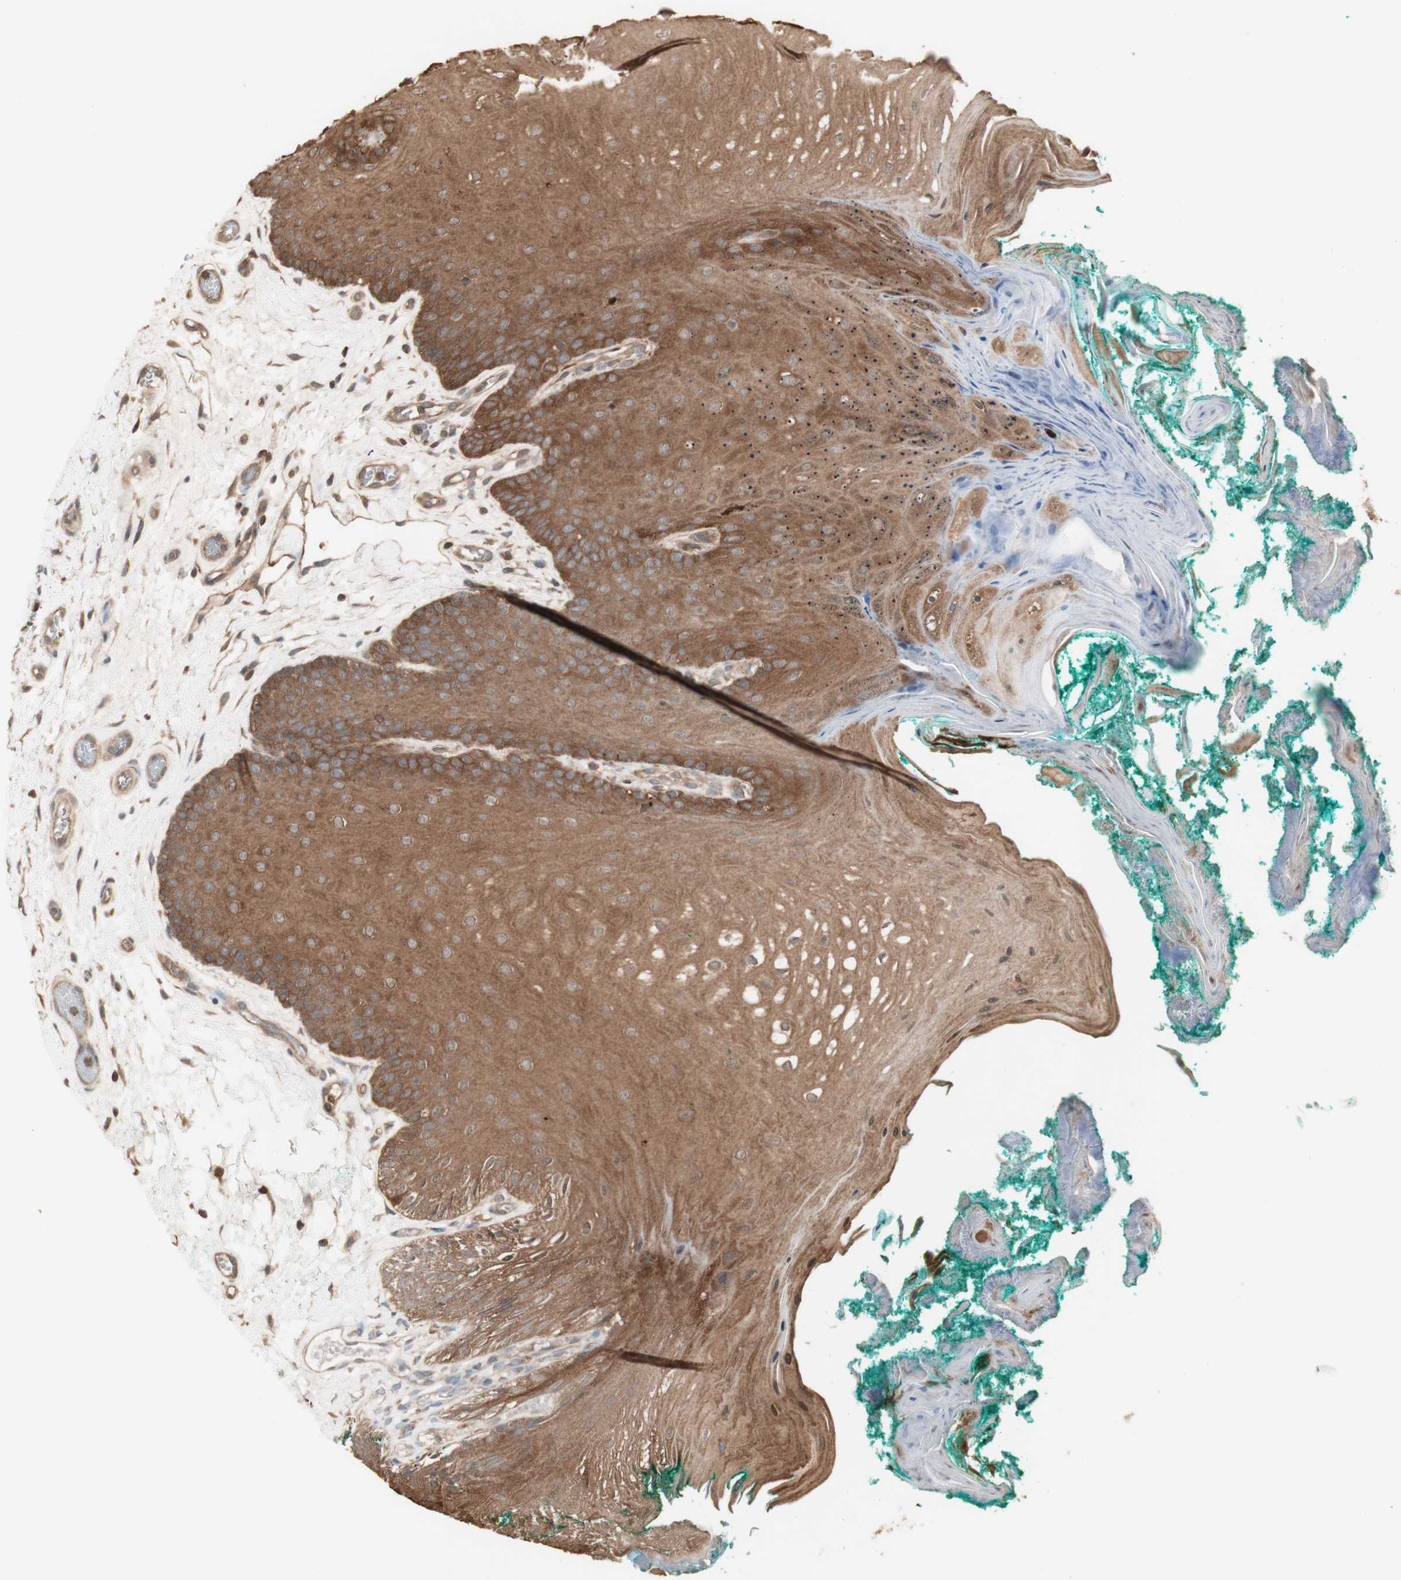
{"staining": {"intensity": "moderate", "quantity": ">75%", "location": "cytoplasmic/membranous,nuclear"}, "tissue": "oral mucosa", "cell_type": "Squamous epithelial cells", "image_type": "normal", "snomed": [{"axis": "morphology", "description": "Normal tissue, NOS"}, {"axis": "topography", "description": "Skeletal muscle"}, {"axis": "topography", "description": "Oral tissue"}], "caption": "Immunohistochemical staining of normal oral mucosa exhibits moderate cytoplasmic/membranous,nuclear protein positivity in about >75% of squamous epithelial cells. (Stains: DAB in brown, nuclei in blue, Microscopy: brightfield microscopy at high magnification).", "gene": "YWHAB", "patient": {"sex": "male", "age": 58}}